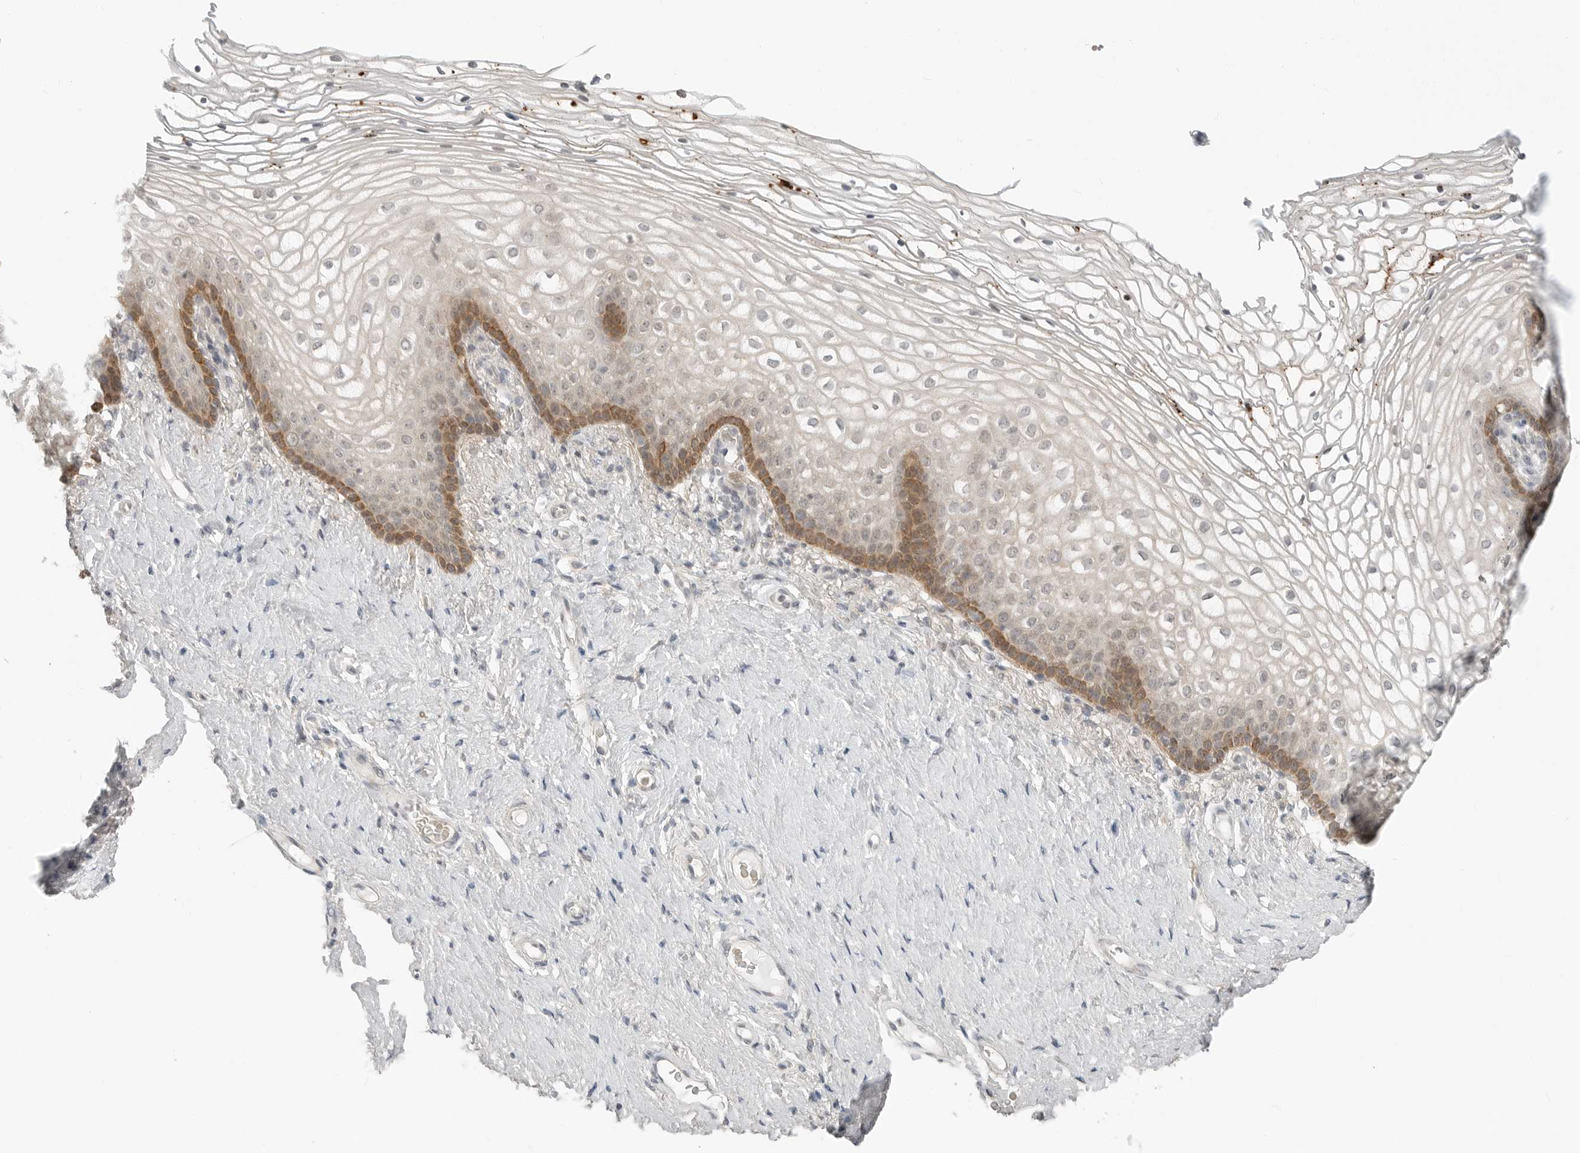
{"staining": {"intensity": "moderate", "quantity": "<25%", "location": "cytoplasmic/membranous"}, "tissue": "vagina", "cell_type": "Squamous epithelial cells", "image_type": "normal", "snomed": [{"axis": "morphology", "description": "Normal tissue, NOS"}, {"axis": "topography", "description": "Vagina"}], "caption": "Benign vagina displays moderate cytoplasmic/membranous positivity in approximately <25% of squamous epithelial cells.", "gene": "FCRLB", "patient": {"sex": "female", "age": 60}}